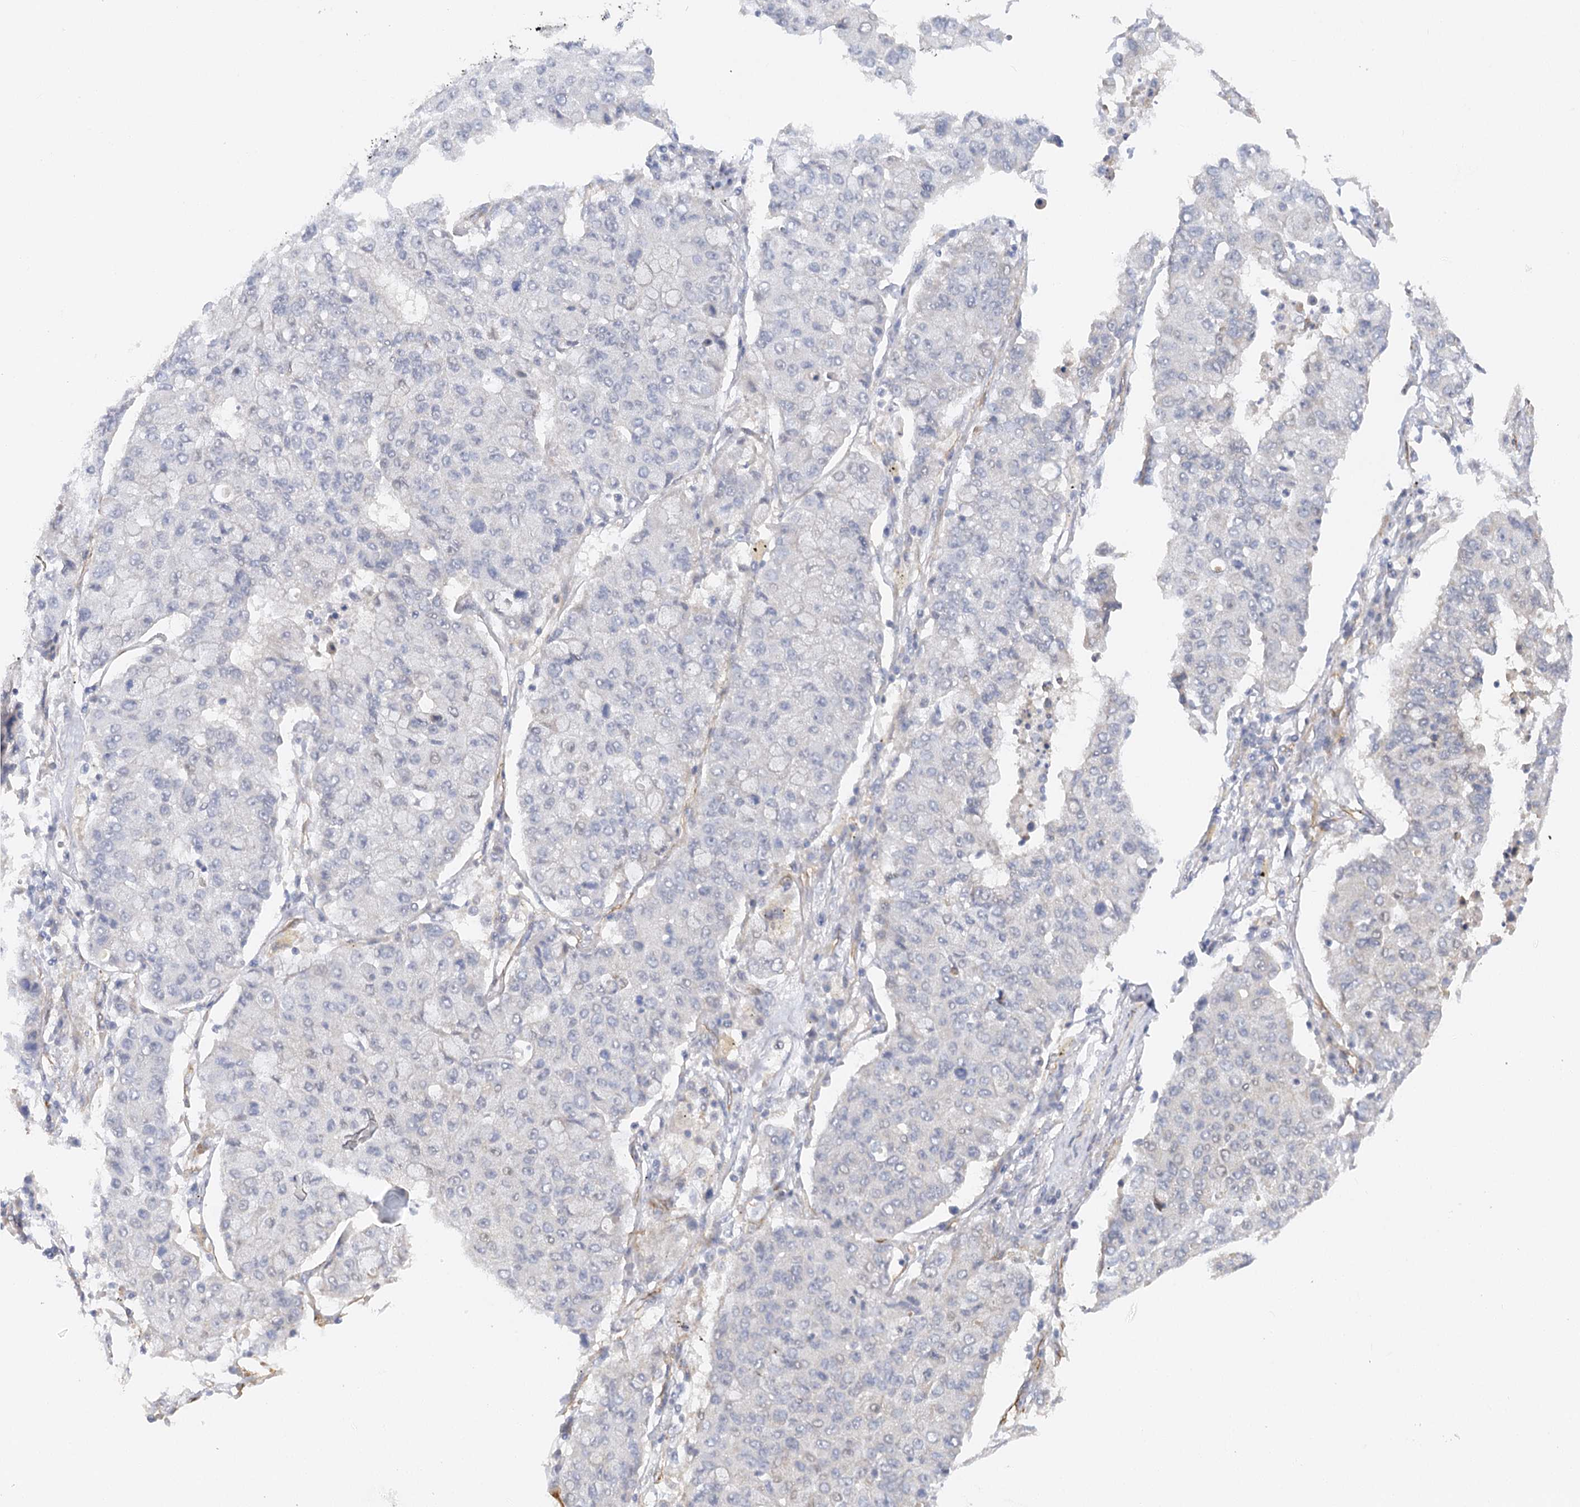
{"staining": {"intensity": "negative", "quantity": "none", "location": "none"}, "tissue": "lung cancer", "cell_type": "Tumor cells", "image_type": "cancer", "snomed": [{"axis": "morphology", "description": "Squamous cell carcinoma, NOS"}, {"axis": "topography", "description": "Lung"}], "caption": "High power microscopy histopathology image of an immunohistochemistry (IHC) image of lung cancer (squamous cell carcinoma), revealing no significant positivity in tumor cells.", "gene": "NELL2", "patient": {"sex": "male", "age": 74}}